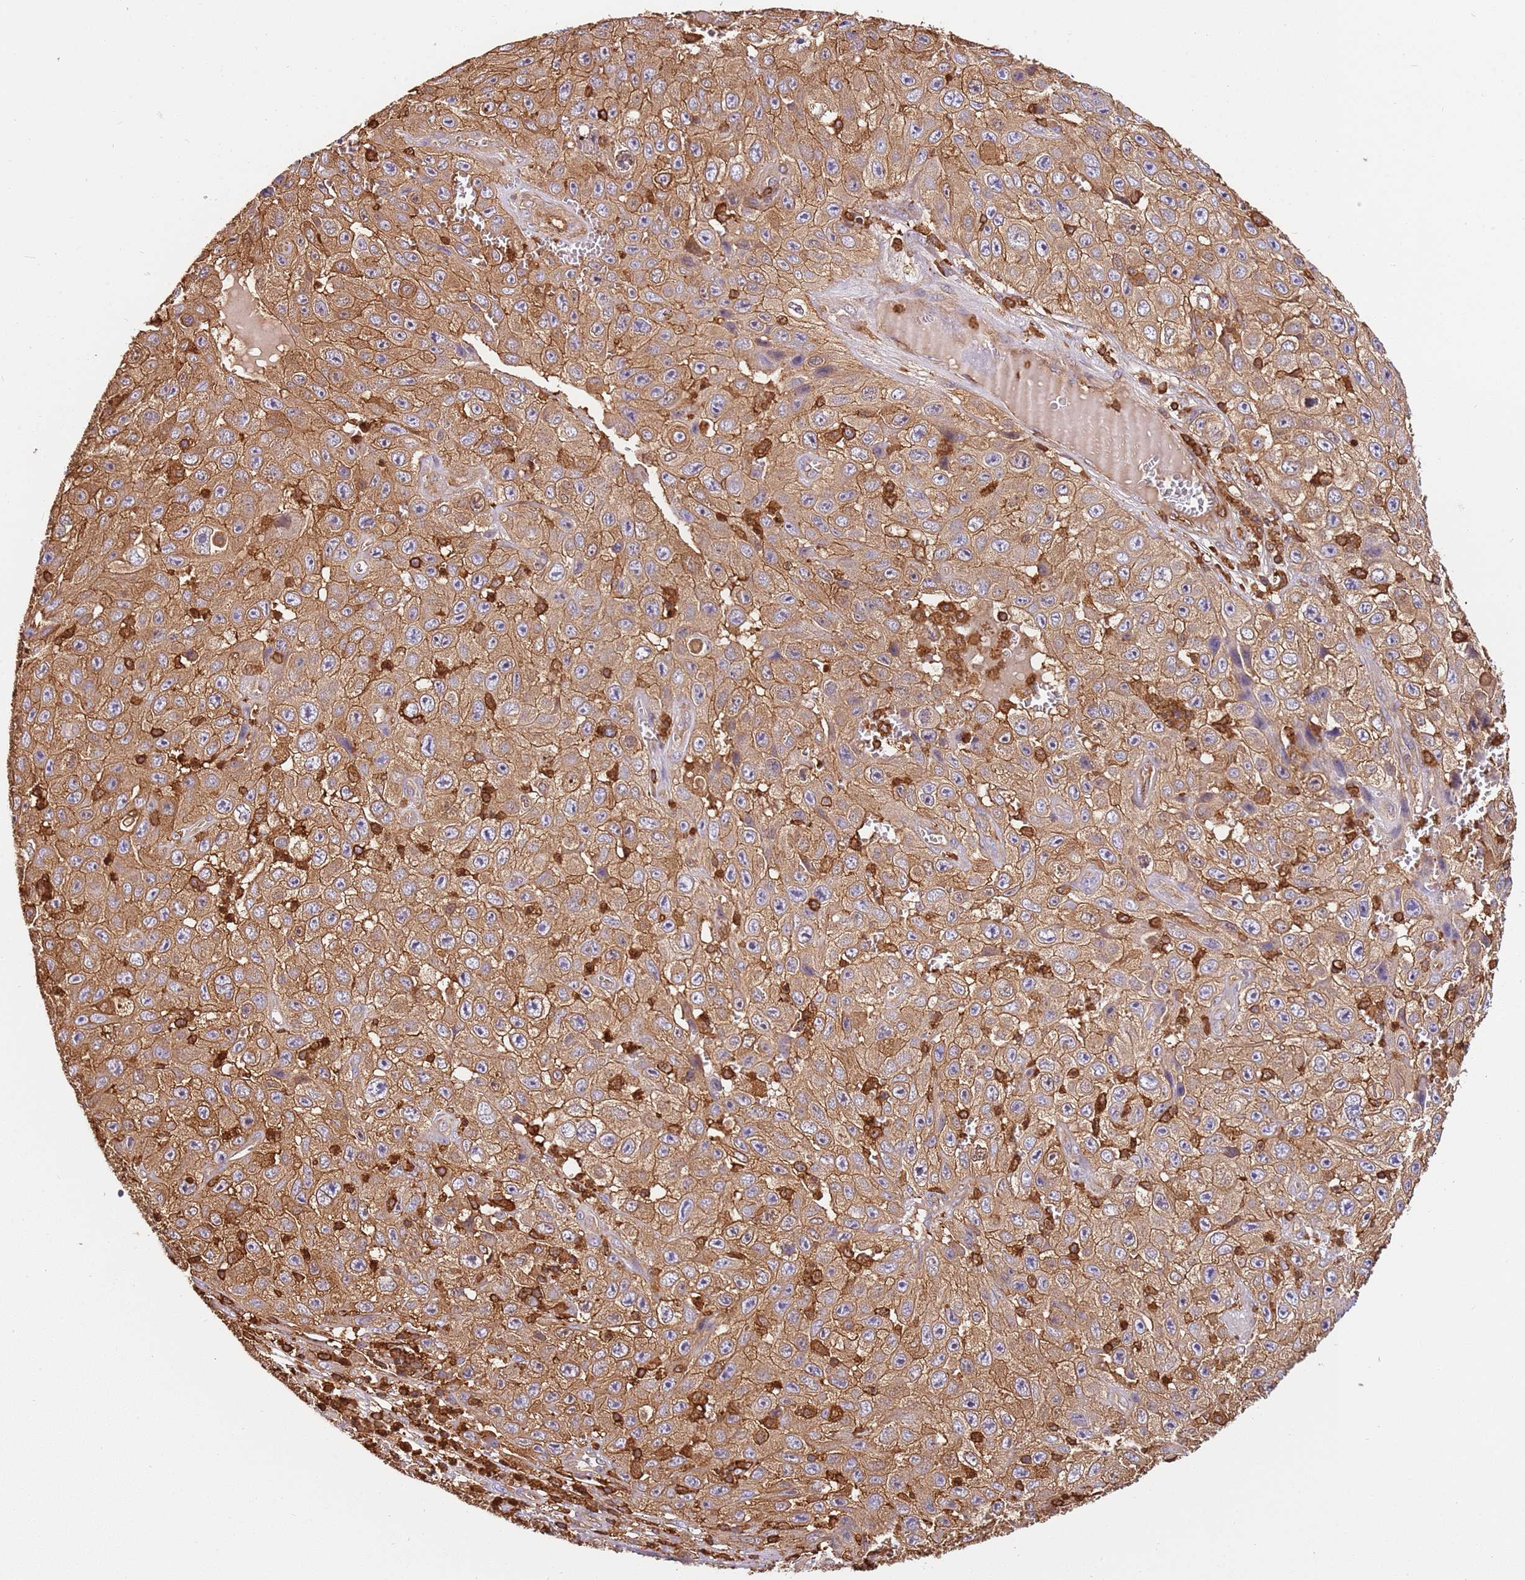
{"staining": {"intensity": "moderate", "quantity": ">75%", "location": "cytoplasmic/membranous"}, "tissue": "skin cancer", "cell_type": "Tumor cells", "image_type": "cancer", "snomed": [{"axis": "morphology", "description": "Squamous cell carcinoma, NOS"}, {"axis": "topography", "description": "Skin"}], "caption": "High-power microscopy captured an immunohistochemistry (IHC) image of skin cancer, revealing moderate cytoplasmic/membranous staining in about >75% of tumor cells.", "gene": "OR6P1", "patient": {"sex": "male", "age": 82}}